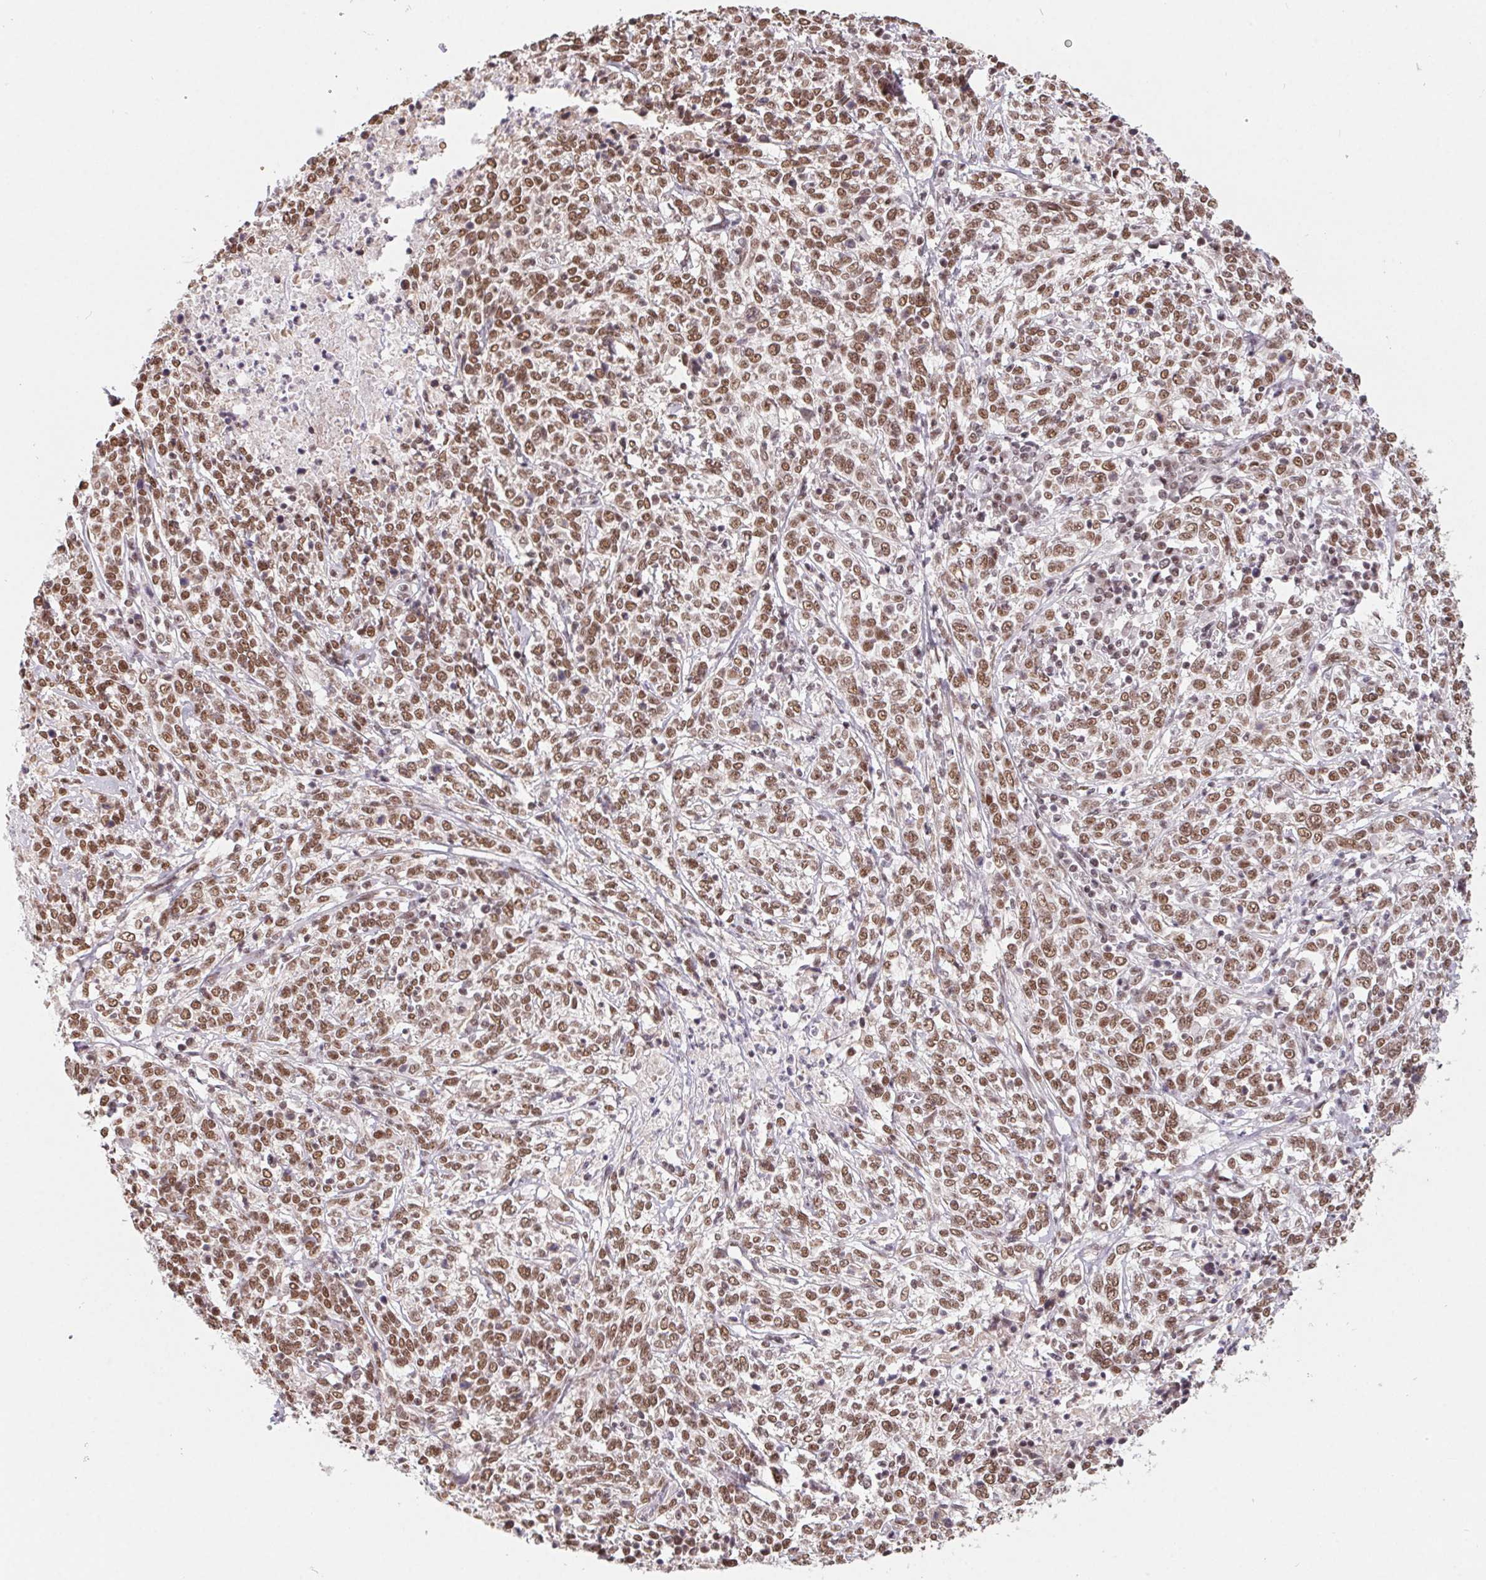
{"staining": {"intensity": "moderate", "quantity": ">75%", "location": "nuclear"}, "tissue": "cervical cancer", "cell_type": "Tumor cells", "image_type": "cancer", "snomed": [{"axis": "morphology", "description": "Squamous cell carcinoma, NOS"}, {"axis": "topography", "description": "Cervix"}], "caption": "The histopathology image demonstrates a brown stain indicating the presence of a protein in the nuclear of tumor cells in cervical cancer. (IHC, brightfield microscopy, high magnification).", "gene": "TCERG1", "patient": {"sex": "female", "age": 46}}